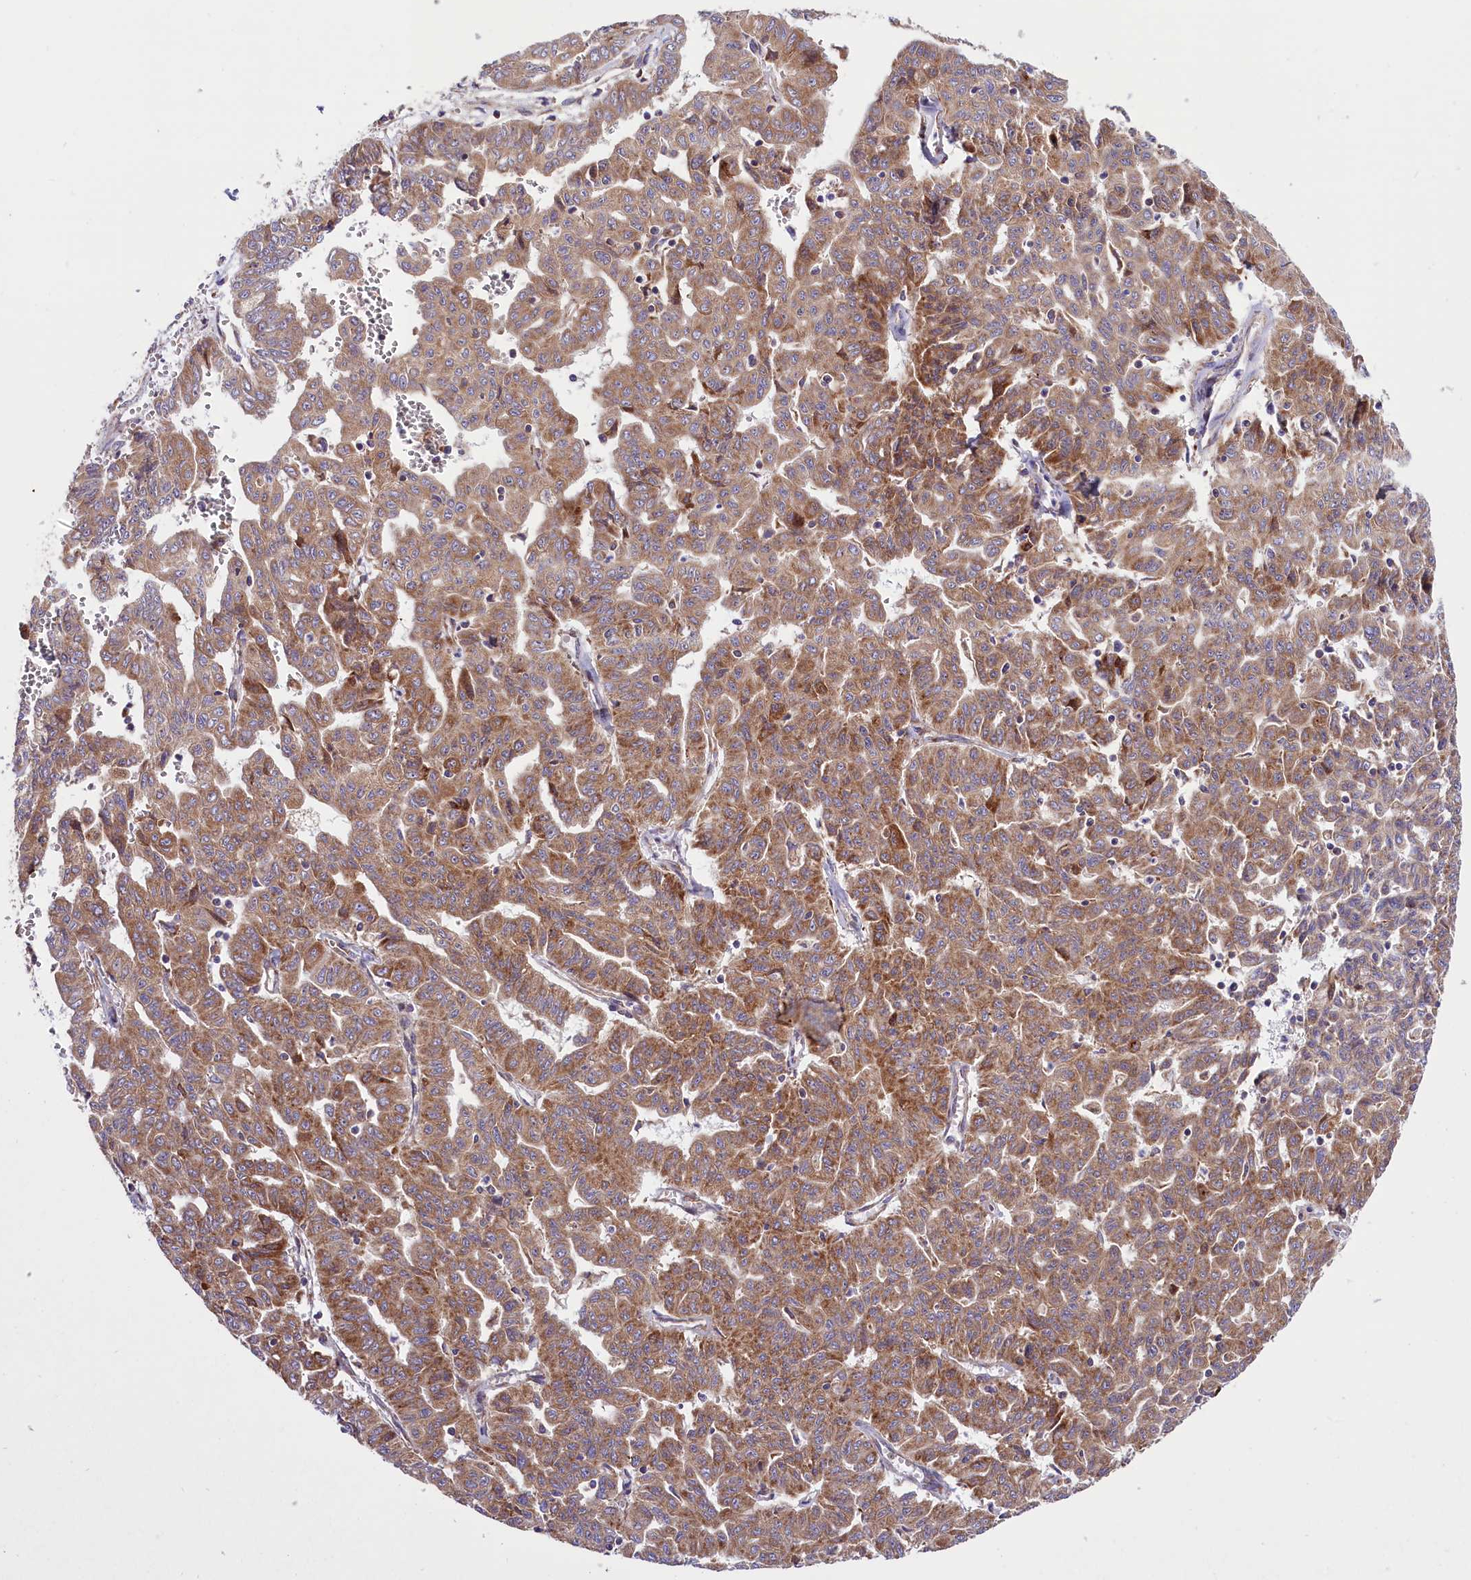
{"staining": {"intensity": "moderate", "quantity": ">75%", "location": "cytoplasmic/membranous"}, "tissue": "liver cancer", "cell_type": "Tumor cells", "image_type": "cancer", "snomed": [{"axis": "morphology", "description": "Cholangiocarcinoma"}, {"axis": "topography", "description": "Liver"}], "caption": "The photomicrograph shows immunohistochemical staining of cholangiocarcinoma (liver). There is moderate cytoplasmic/membranous expression is identified in about >75% of tumor cells.", "gene": "PTPRU", "patient": {"sex": "female", "age": 77}}